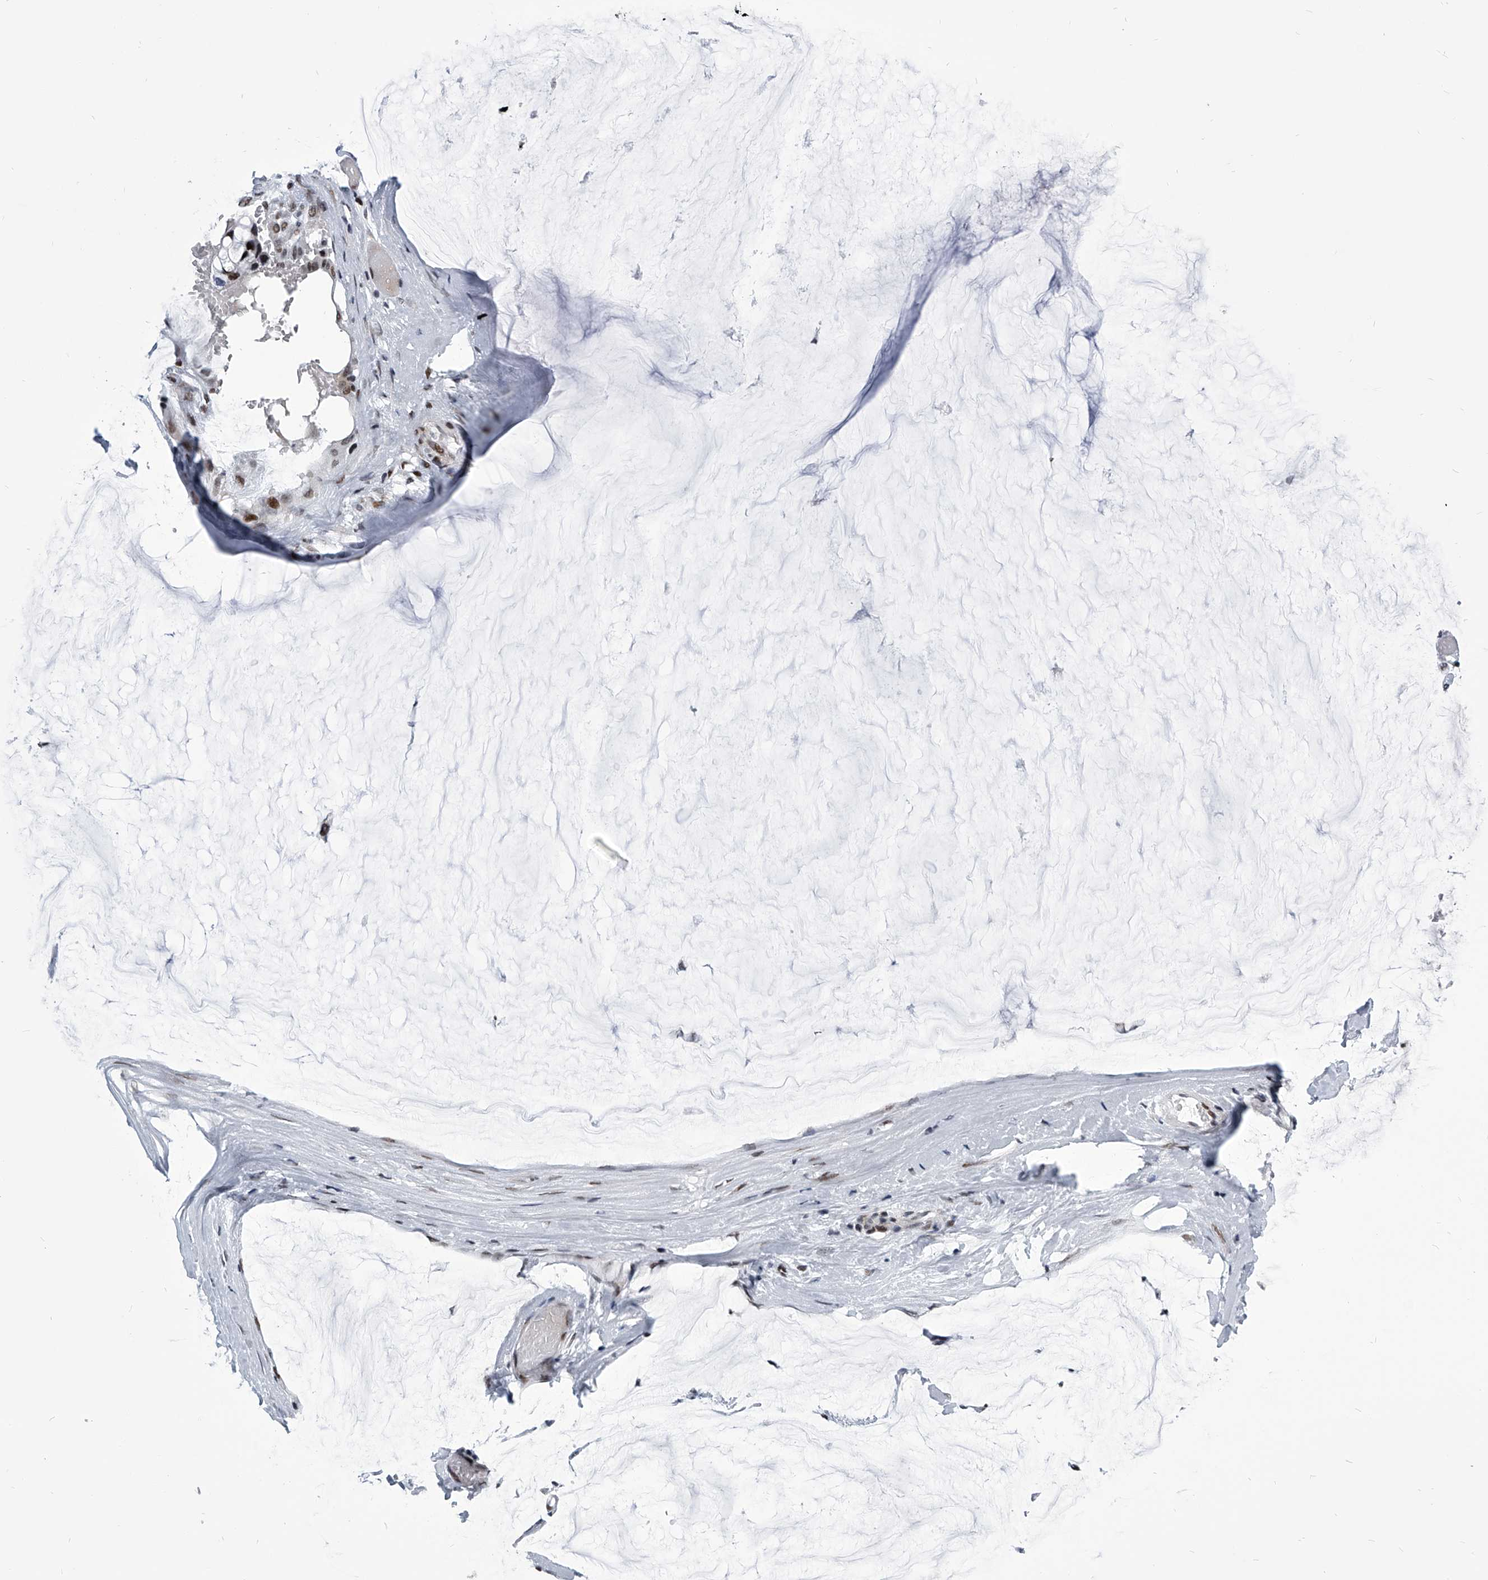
{"staining": {"intensity": "moderate", "quantity": ">75%", "location": "nuclear"}, "tissue": "ovarian cancer", "cell_type": "Tumor cells", "image_type": "cancer", "snomed": [{"axis": "morphology", "description": "Cystadenocarcinoma, mucinous, NOS"}, {"axis": "topography", "description": "Ovary"}], "caption": "About >75% of tumor cells in human mucinous cystadenocarcinoma (ovarian) exhibit moderate nuclear protein positivity as visualized by brown immunohistochemical staining.", "gene": "CMTR1", "patient": {"sex": "female", "age": 39}}